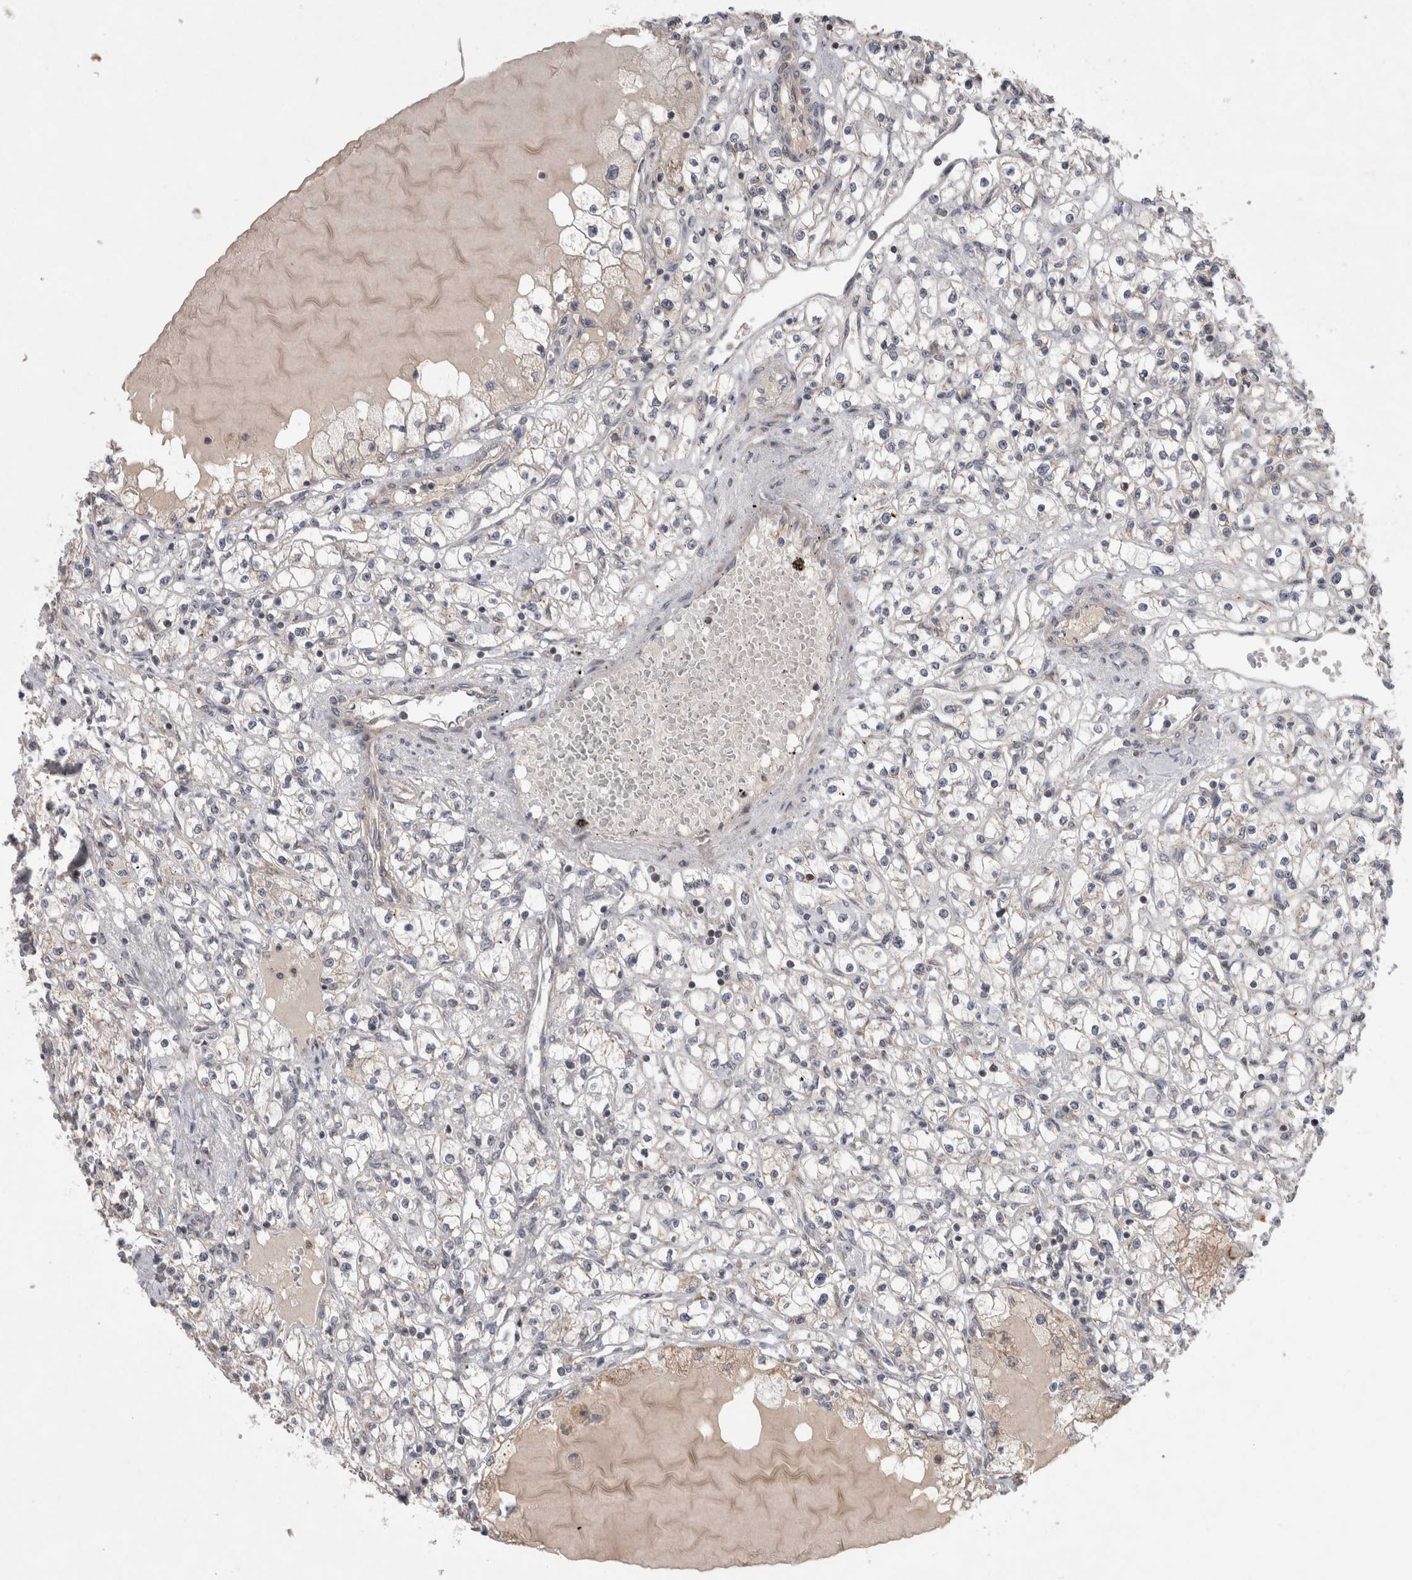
{"staining": {"intensity": "negative", "quantity": "none", "location": "none"}, "tissue": "renal cancer", "cell_type": "Tumor cells", "image_type": "cancer", "snomed": [{"axis": "morphology", "description": "Adenocarcinoma, NOS"}, {"axis": "topography", "description": "Kidney"}], "caption": "This is a image of immunohistochemistry (IHC) staining of renal adenocarcinoma, which shows no staining in tumor cells.", "gene": "KCNIP1", "patient": {"sex": "male", "age": 56}}